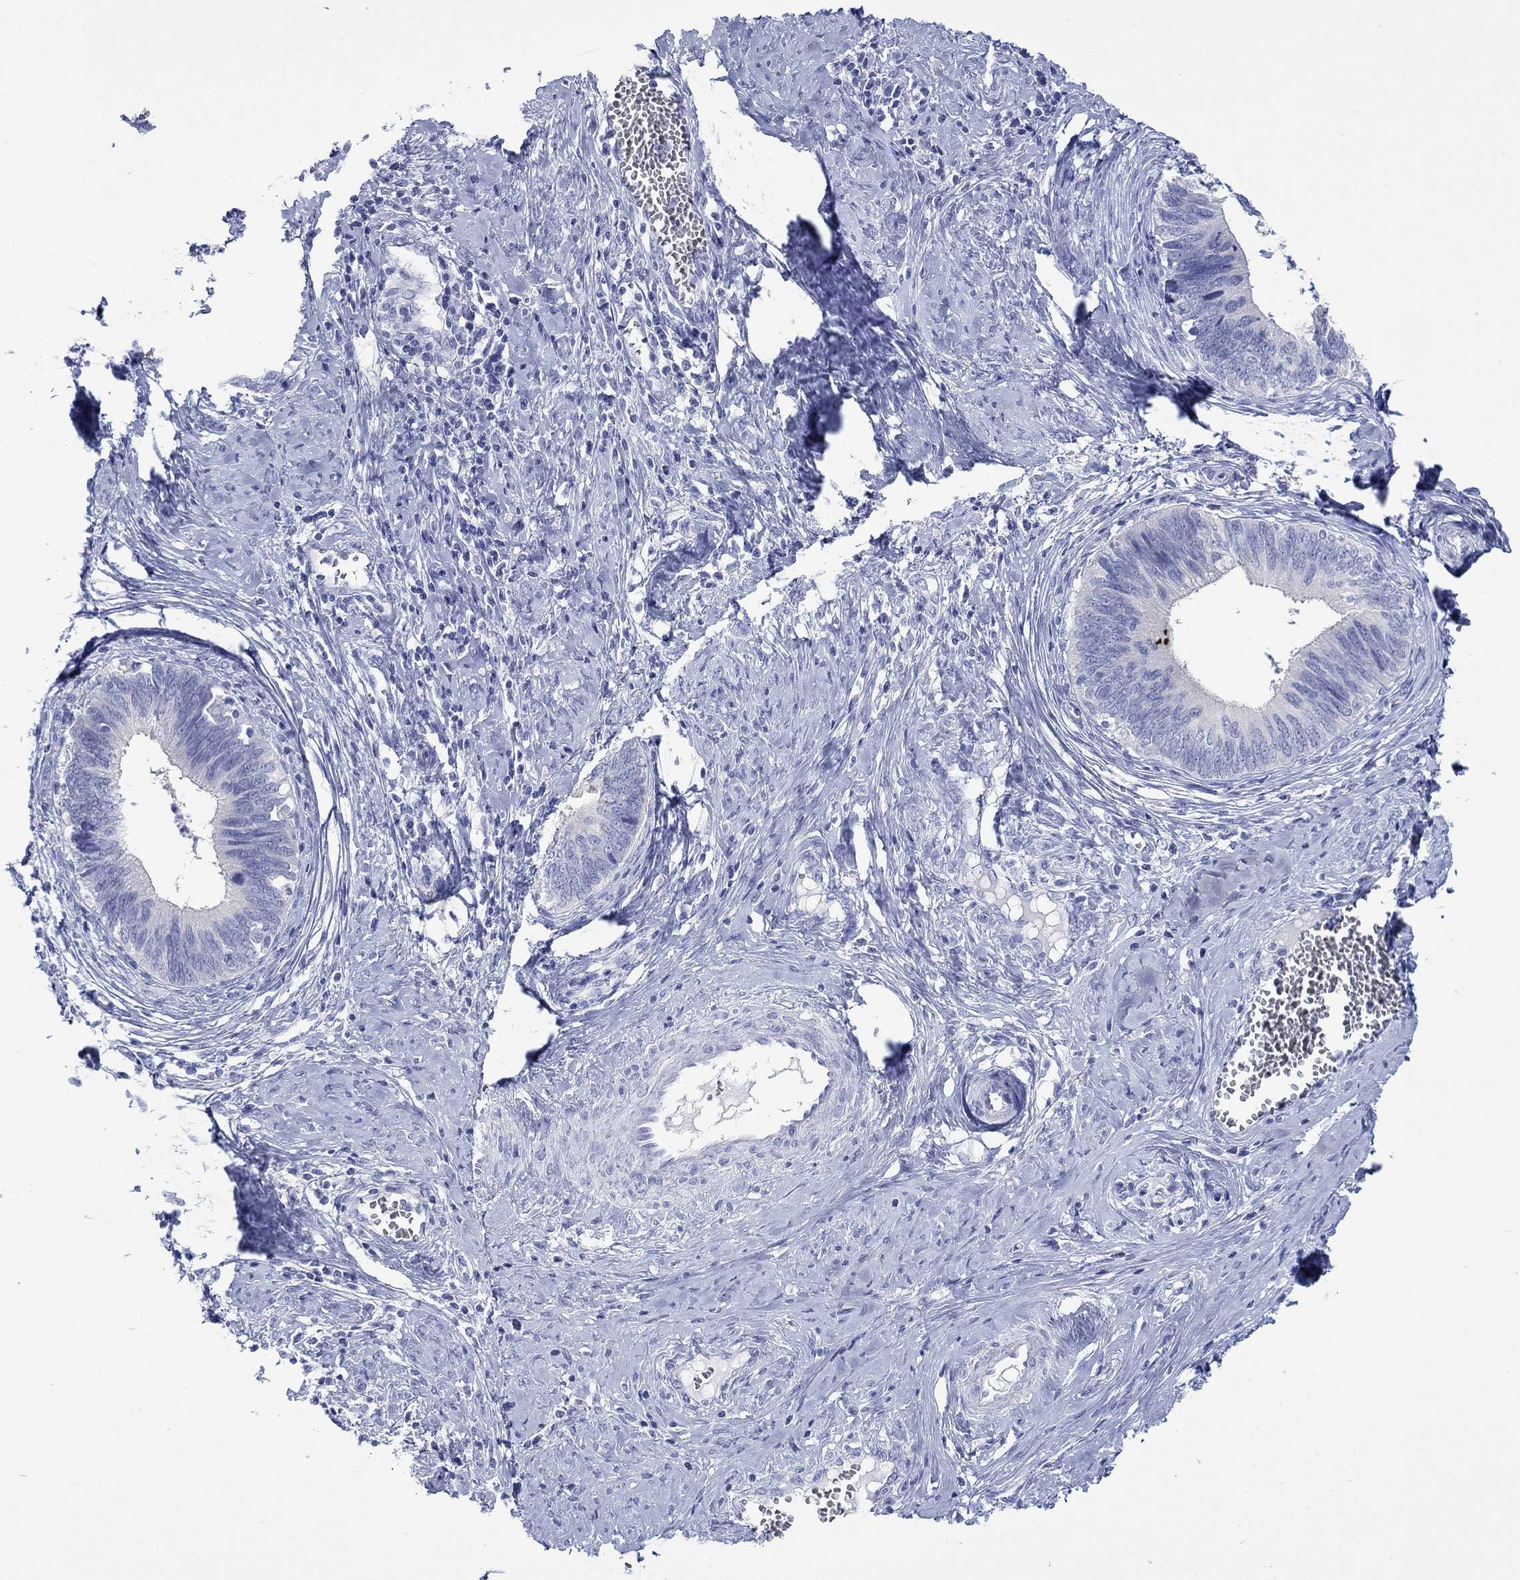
{"staining": {"intensity": "negative", "quantity": "none", "location": "none"}, "tissue": "cervical cancer", "cell_type": "Tumor cells", "image_type": "cancer", "snomed": [{"axis": "morphology", "description": "Adenocarcinoma, NOS"}, {"axis": "topography", "description": "Cervix"}], "caption": "DAB (3,3'-diaminobenzidine) immunohistochemical staining of cervical adenocarcinoma displays no significant positivity in tumor cells.", "gene": "MLANA", "patient": {"sex": "female", "age": 42}}